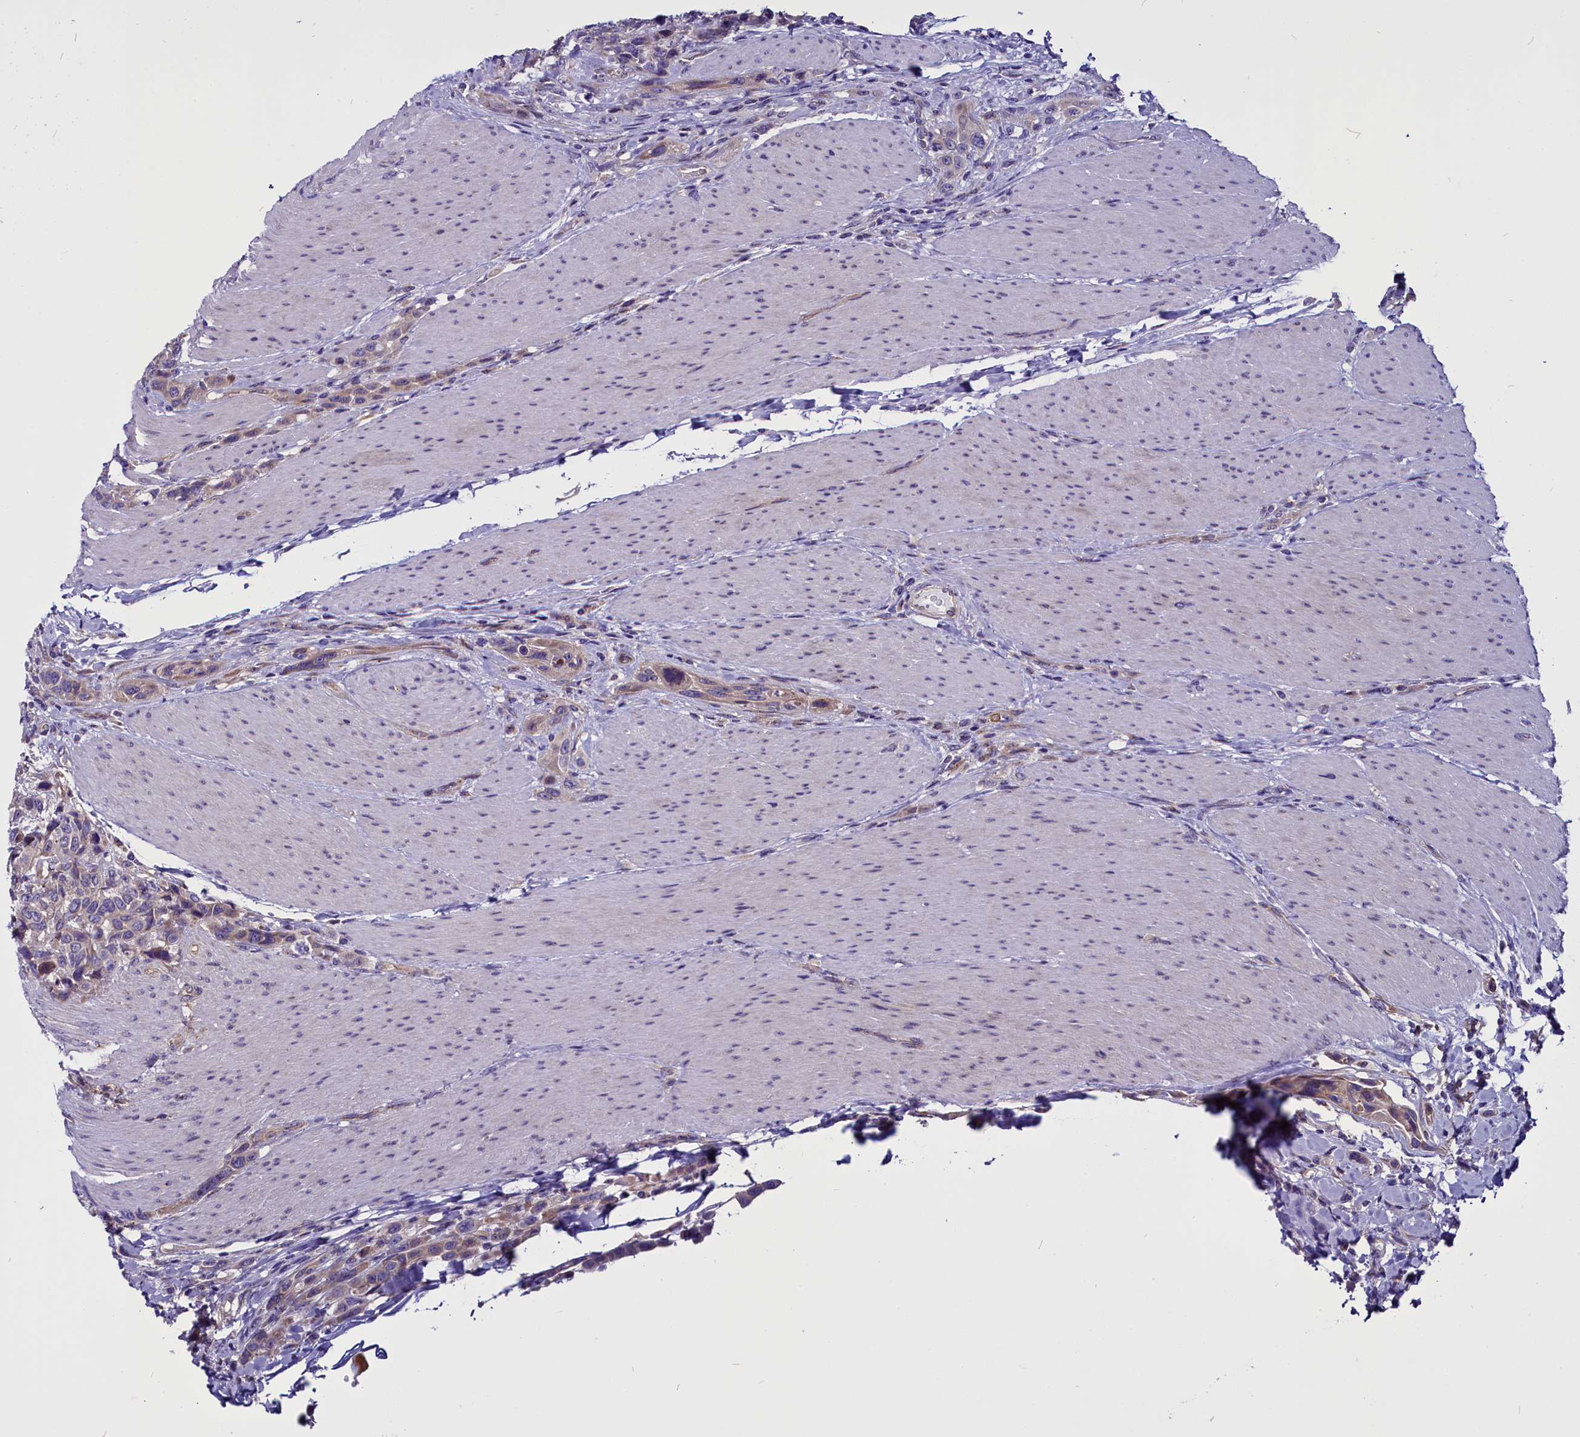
{"staining": {"intensity": "weak", "quantity": "25%-75%", "location": "cytoplasmic/membranous"}, "tissue": "urothelial cancer", "cell_type": "Tumor cells", "image_type": "cancer", "snomed": [{"axis": "morphology", "description": "Urothelial carcinoma, High grade"}, {"axis": "topography", "description": "Urinary bladder"}], "caption": "IHC image of human high-grade urothelial carcinoma stained for a protein (brown), which demonstrates low levels of weak cytoplasmic/membranous positivity in about 25%-75% of tumor cells.", "gene": "CEP170", "patient": {"sex": "male", "age": 50}}